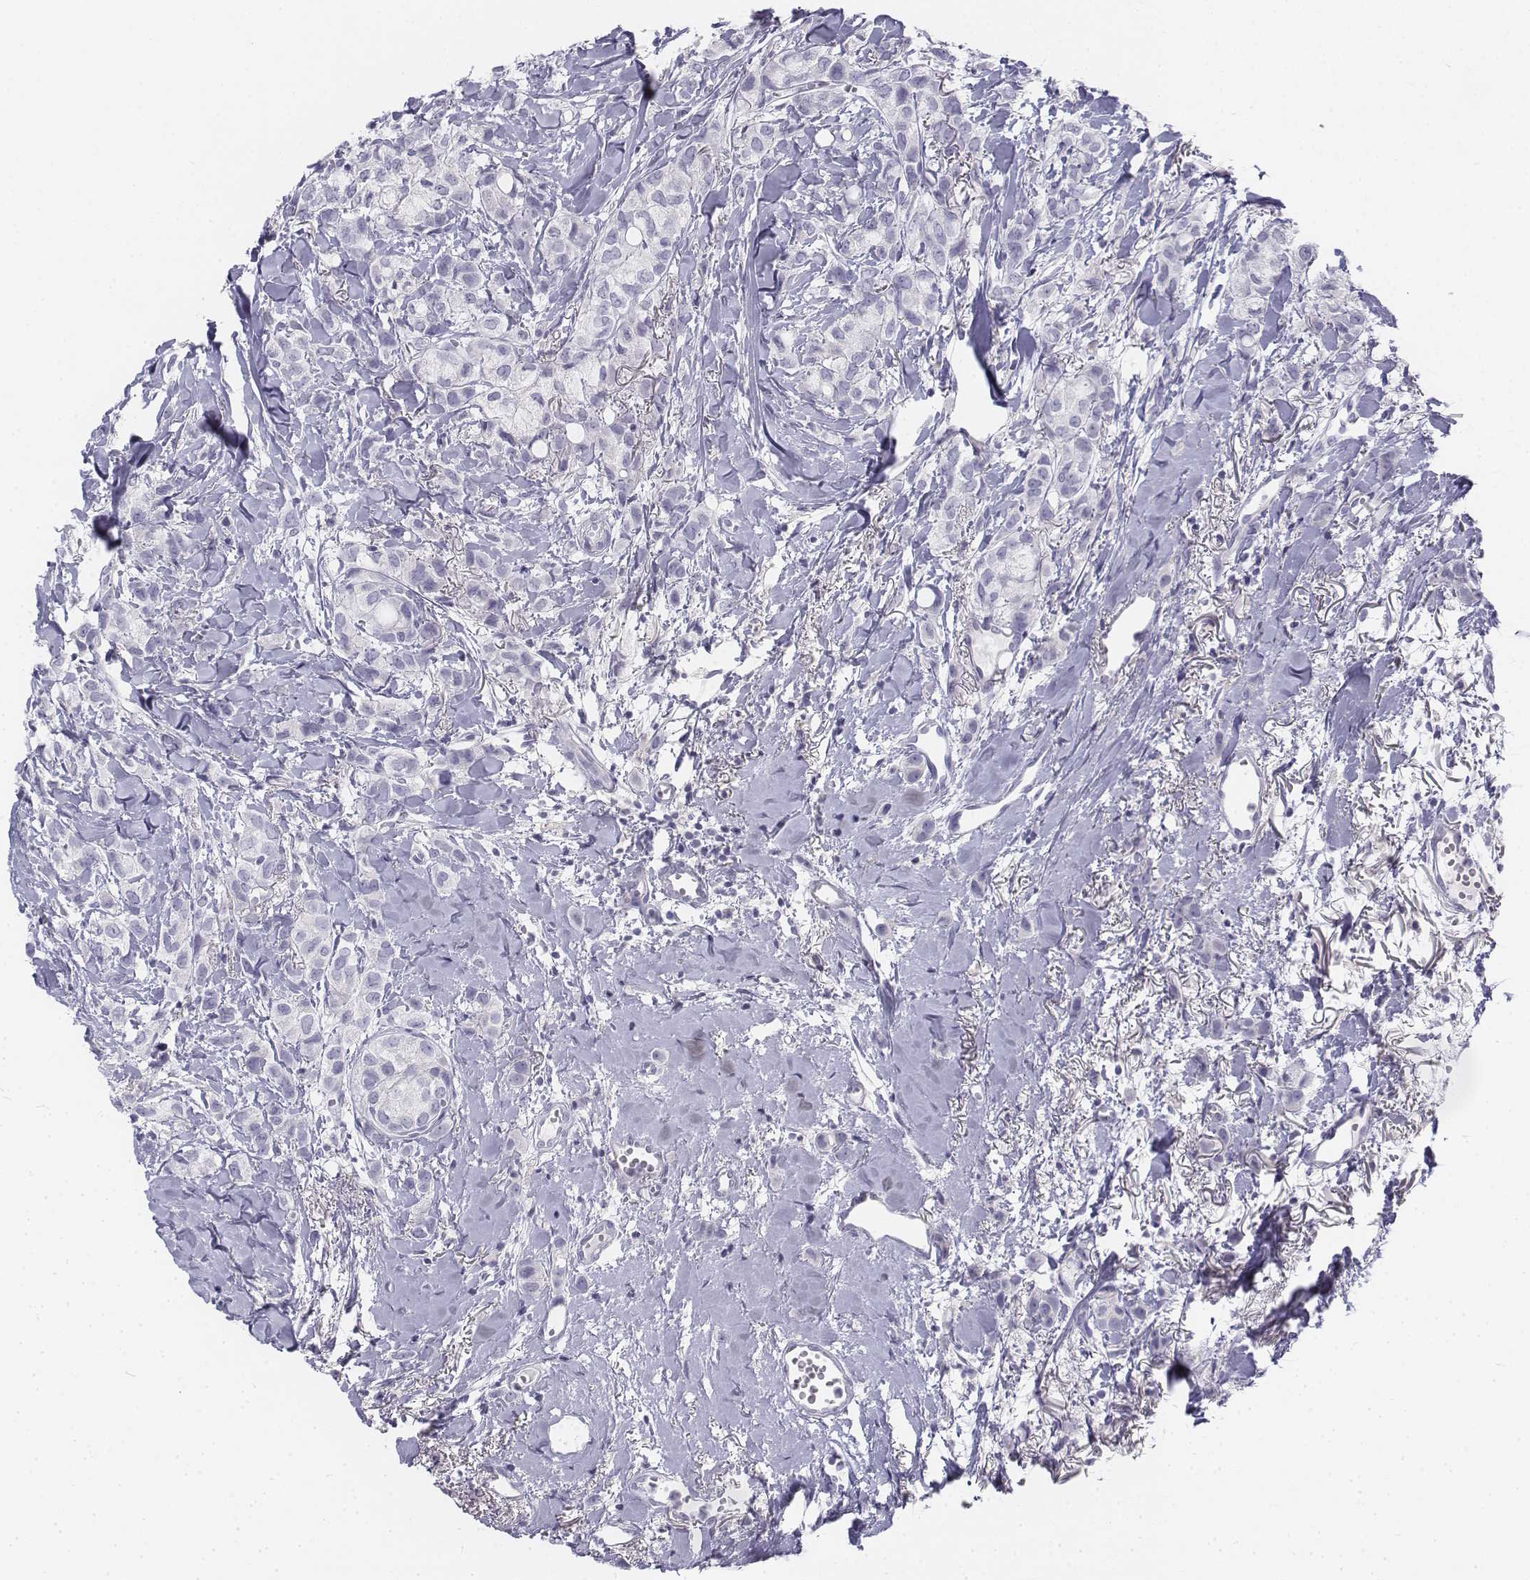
{"staining": {"intensity": "negative", "quantity": "none", "location": "none"}, "tissue": "breast cancer", "cell_type": "Tumor cells", "image_type": "cancer", "snomed": [{"axis": "morphology", "description": "Duct carcinoma"}, {"axis": "topography", "description": "Breast"}], "caption": "High magnification brightfield microscopy of infiltrating ductal carcinoma (breast) stained with DAB (3,3'-diaminobenzidine) (brown) and counterstained with hematoxylin (blue): tumor cells show no significant positivity.", "gene": "TH", "patient": {"sex": "female", "age": 85}}